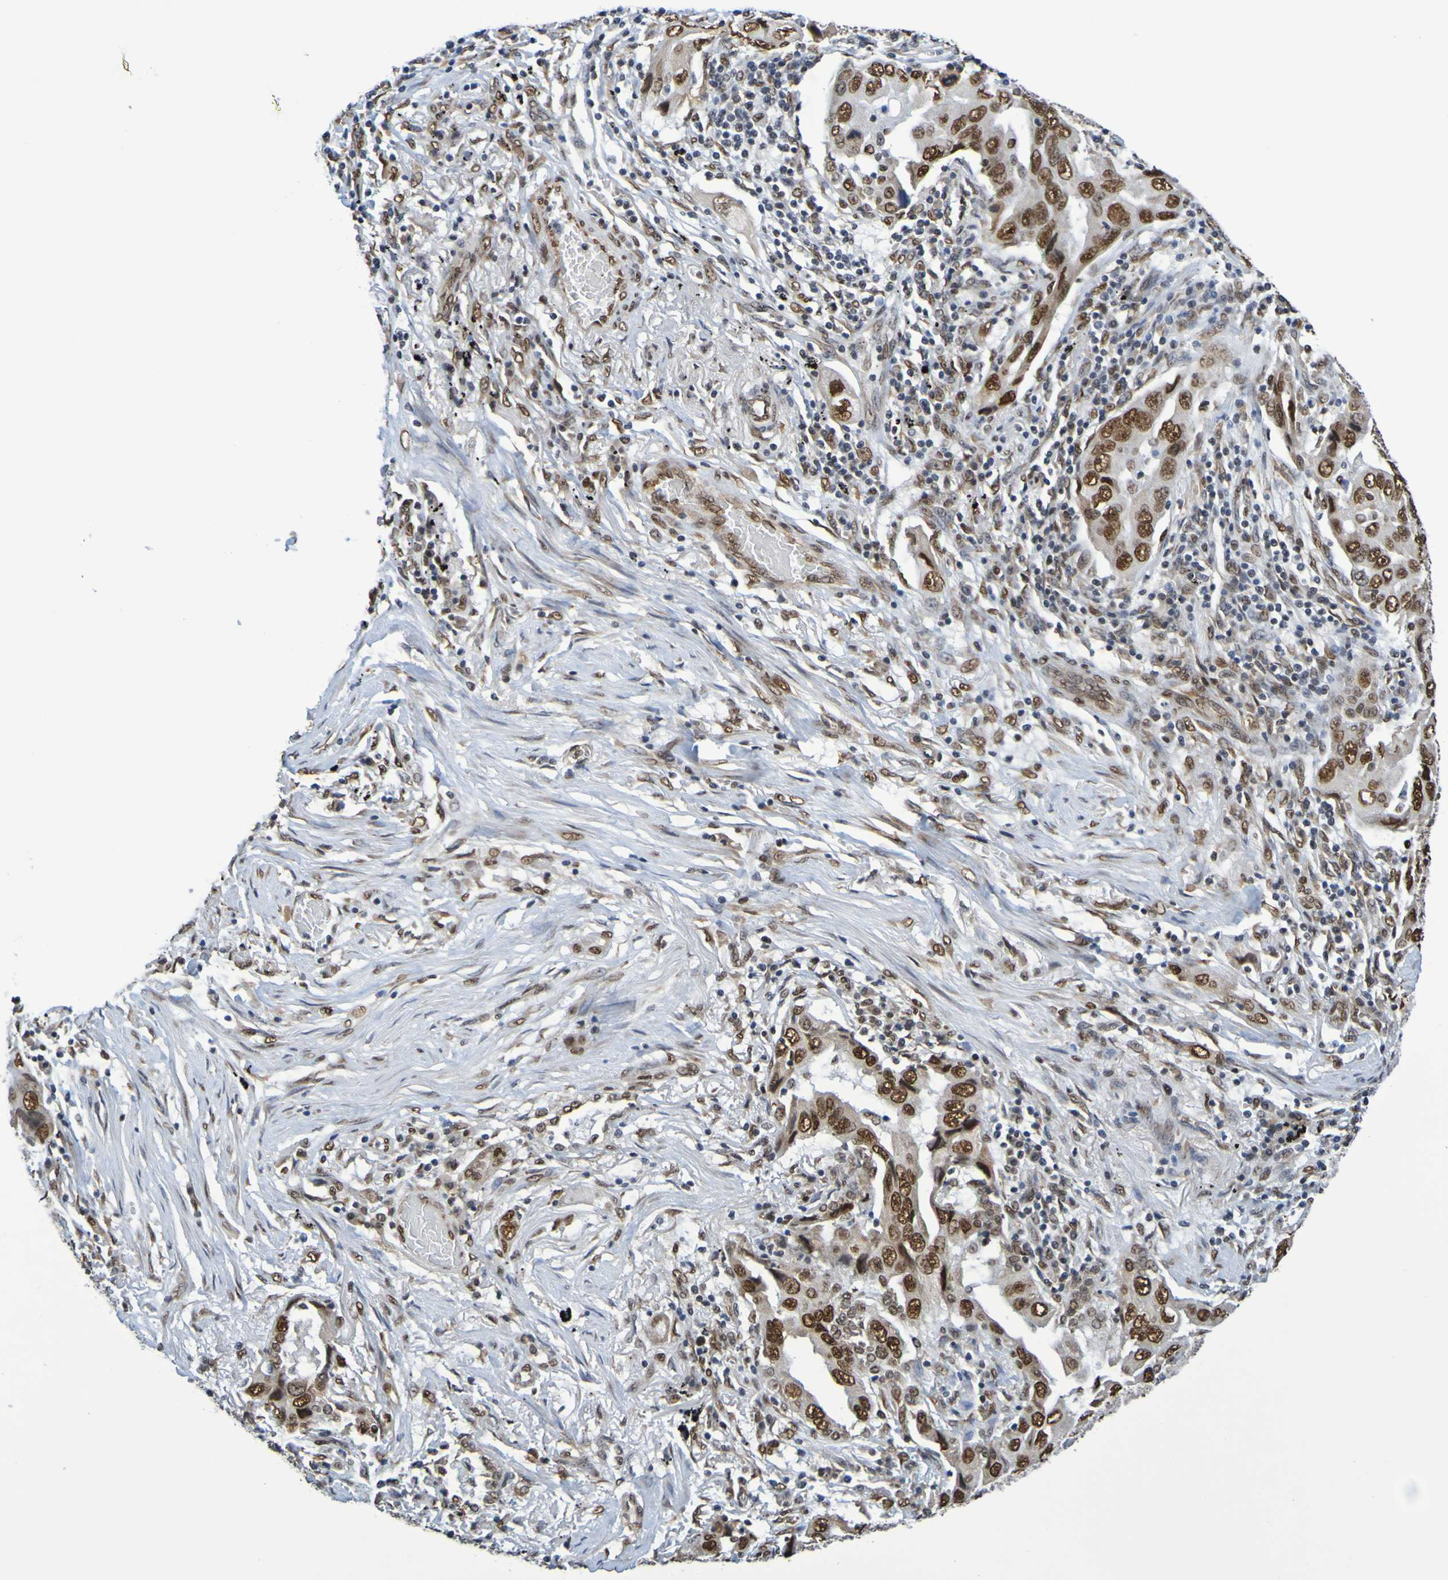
{"staining": {"intensity": "strong", "quantity": ">75%", "location": "nuclear"}, "tissue": "lung cancer", "cell_type": "Tumor cells", "image_type": "cancer", "snomed": [{"axis": "morphology", "description": "Adenocarcinoma, NOS"}, {"axis": "topography", "description": "Lung"}], "caption": "Lung cancer (adenocarcinoma) stained for a protein (brown) shows strong nuclear positive staining in about >75% of tumor cells.", "gene": "HDAC2", "patient": {"sex": "female", "age": 65}}